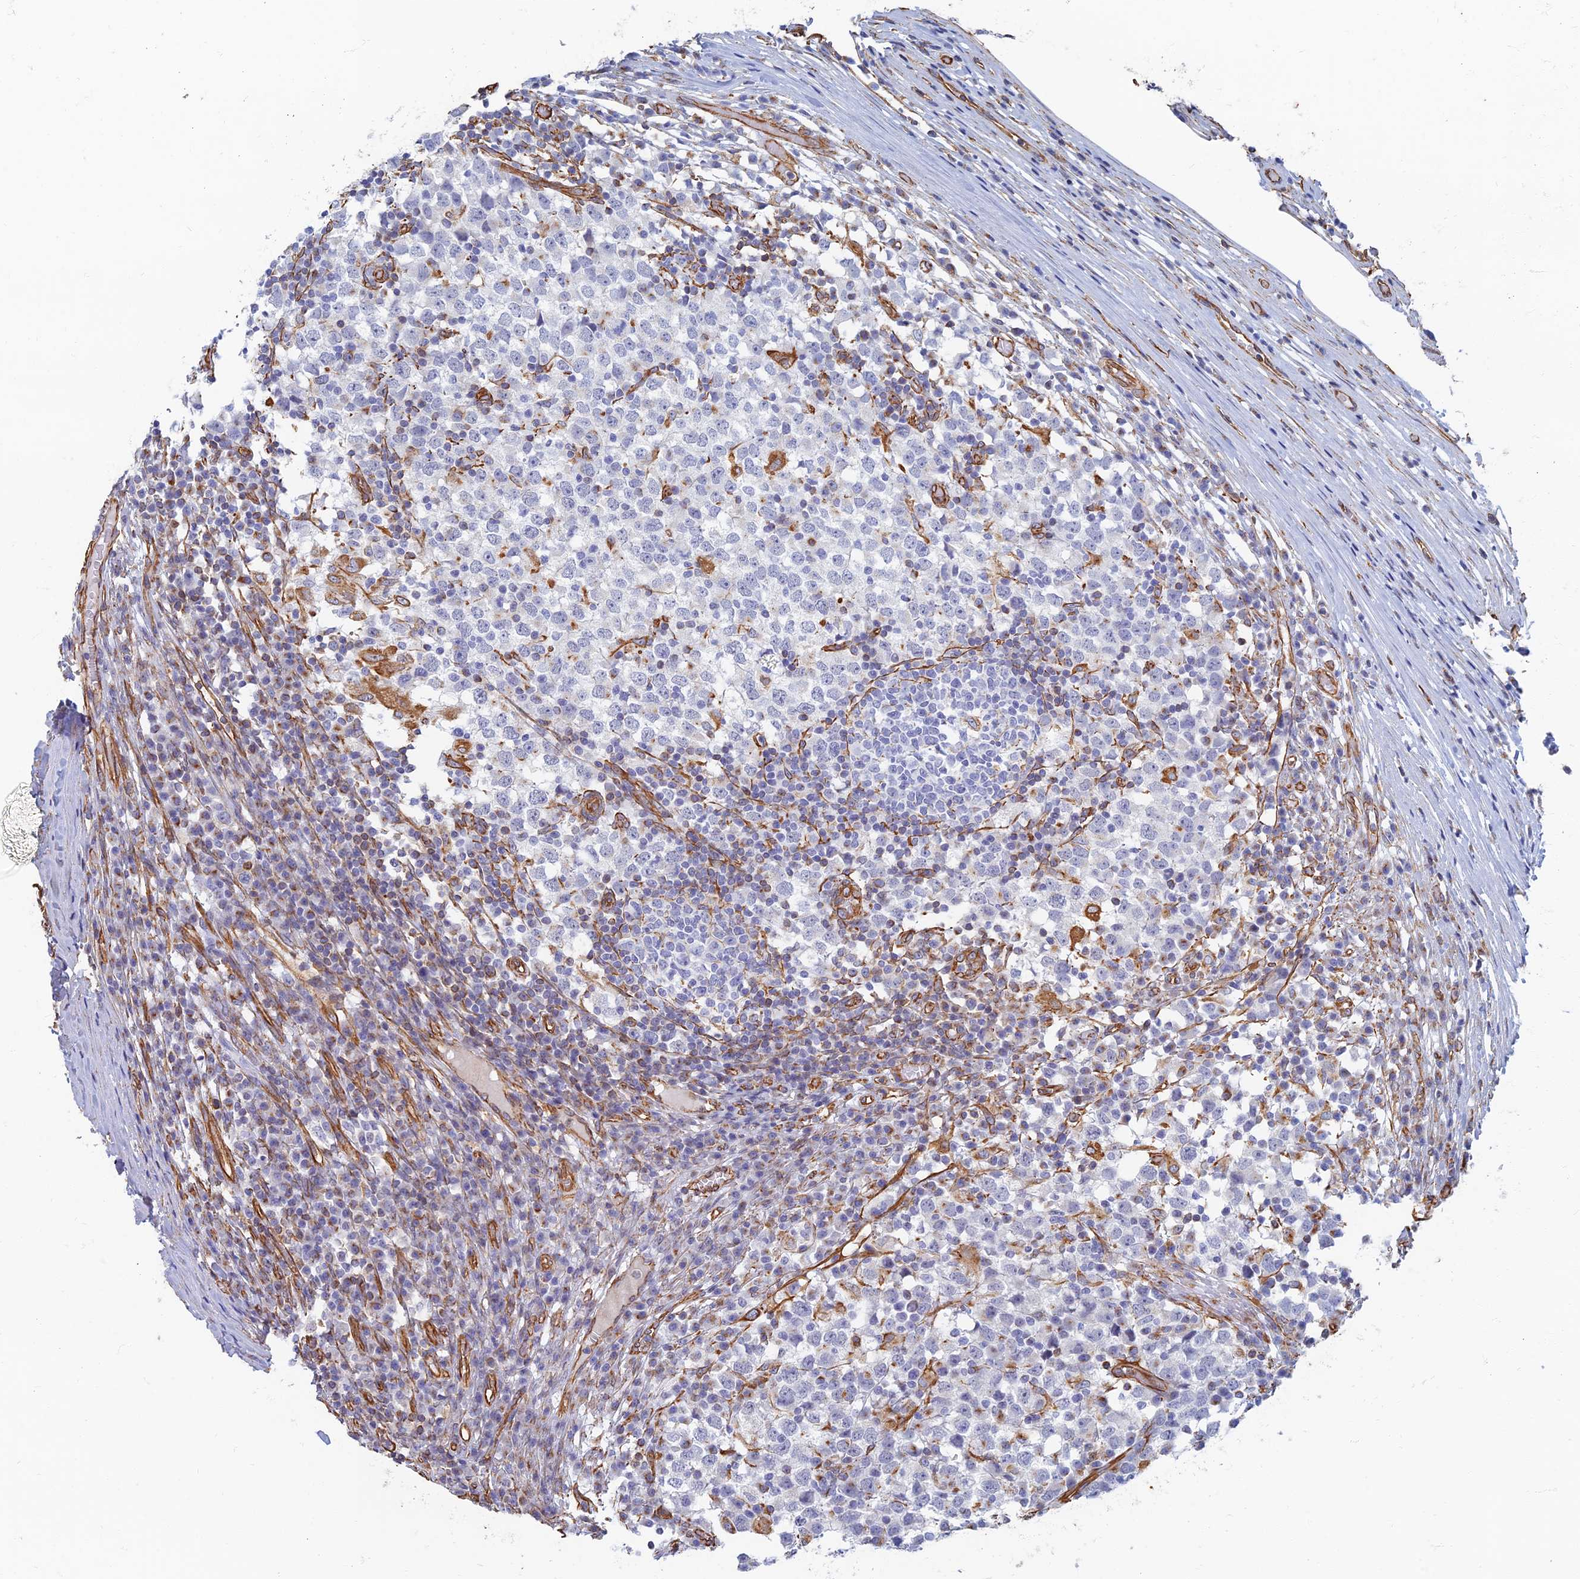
{"staining": {"intensity": "negative", "quantity": "none", "location": "none"}, "tissue": "testis cancer", "cell_type": "Tumor cells", "image_type": "cancer", "snomed": [{"axis": "morphology", "description": "Seminoma, NOS"}, {"axis": "topography", "description": "Testis"}], "caption": "A high-resolution photomicrograph shows immunohistochemistry (IHC) staining of testis seminoma, which reveals no significant expression in tumor cells.", "gene": "RMC1", "patient": {"sex": "male", "age": 65}}